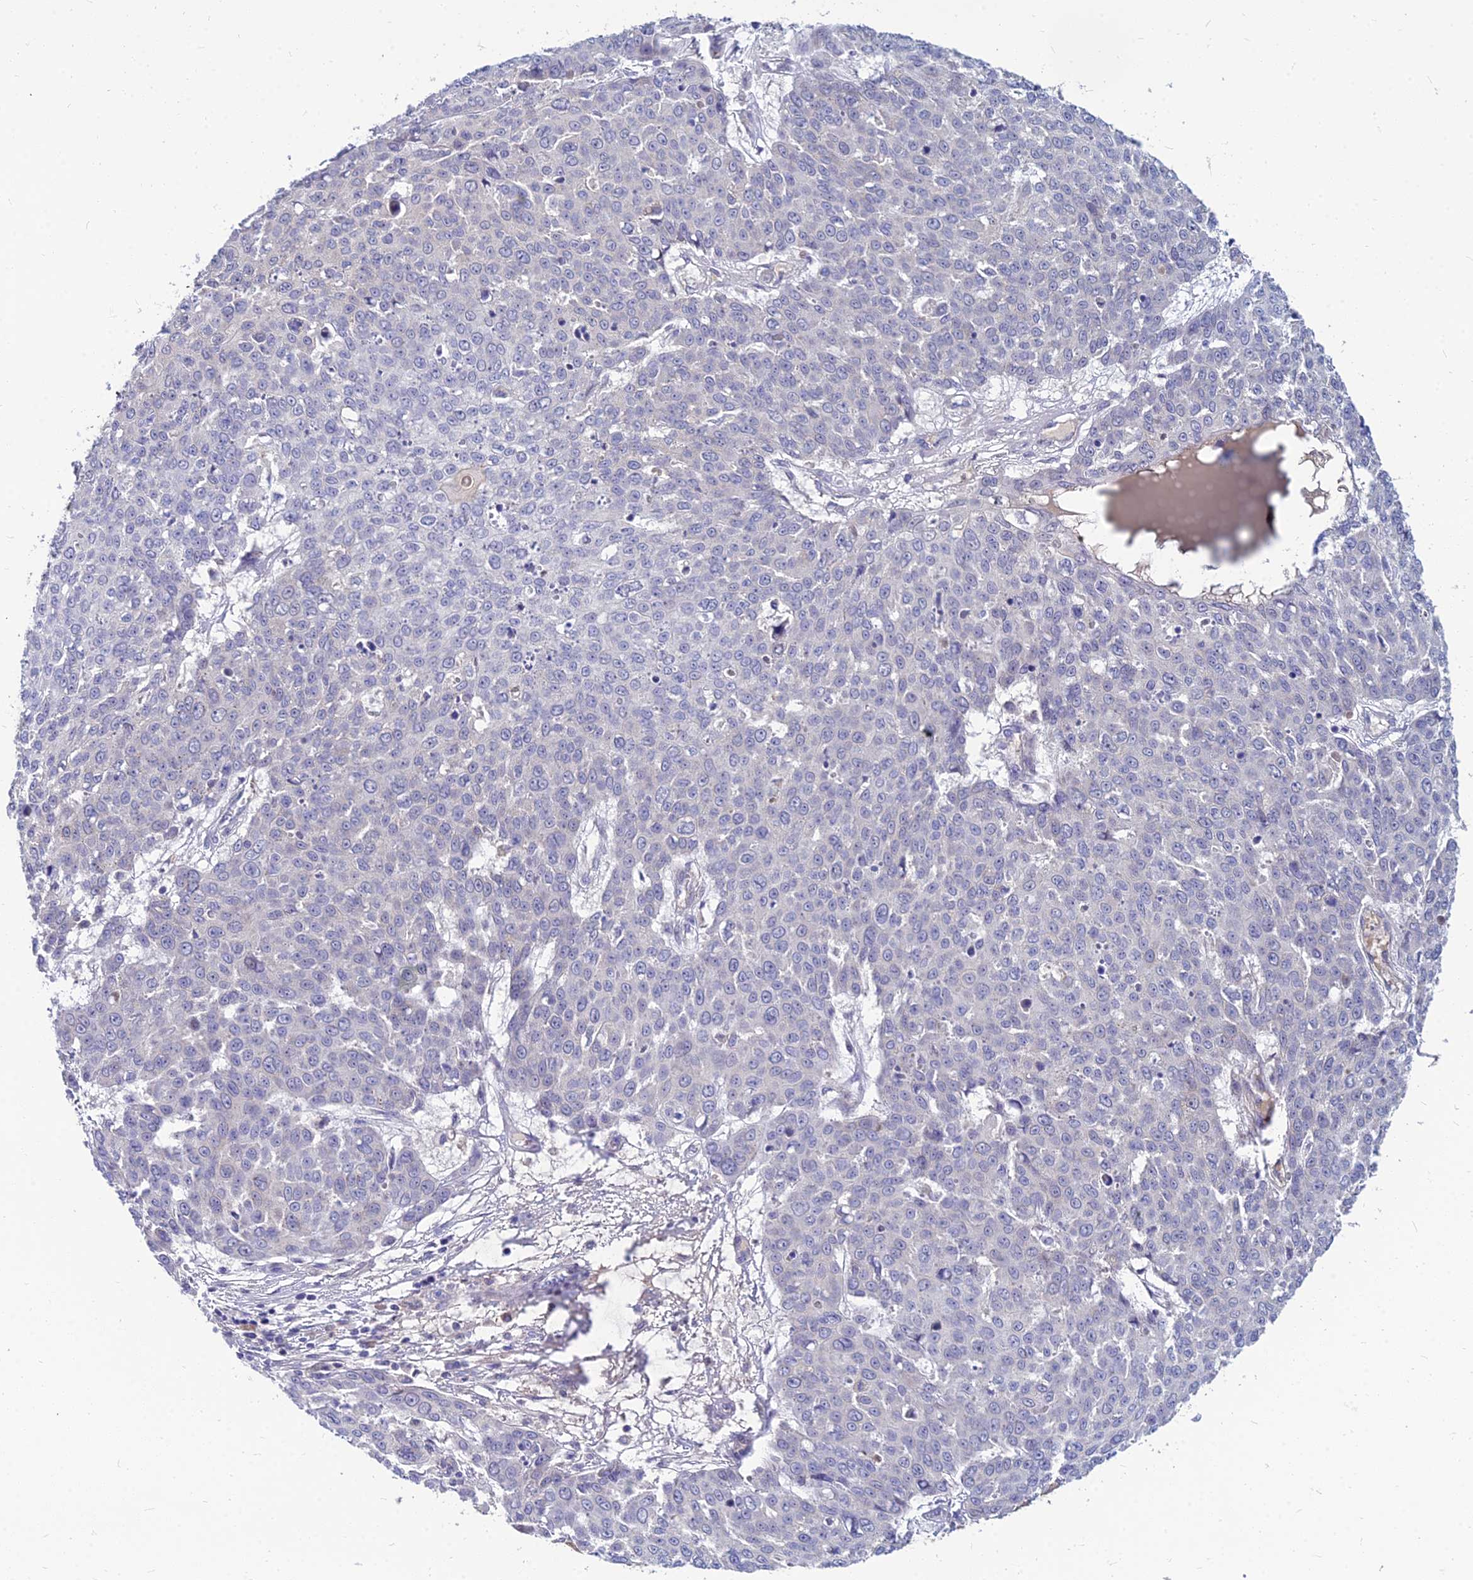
{"staining": {"intensity": "negative", "quantity": "none", "location": "none"}, "tissue": "skin cancer", "cell_type": "Tumor cells", "image_type": "cancer", "snomed": [{"axis": "morphology", "description": "Squamous cell carcinoma, NOS"}, {"axis": "topography", "description": "Skin"}], "caption": "Skin cancer was stained to show a protein in brown. There is no significant positivity in tumor cells.", "gene": "GOLGA6D", "patient": {"sex": "male", "age": 71}}